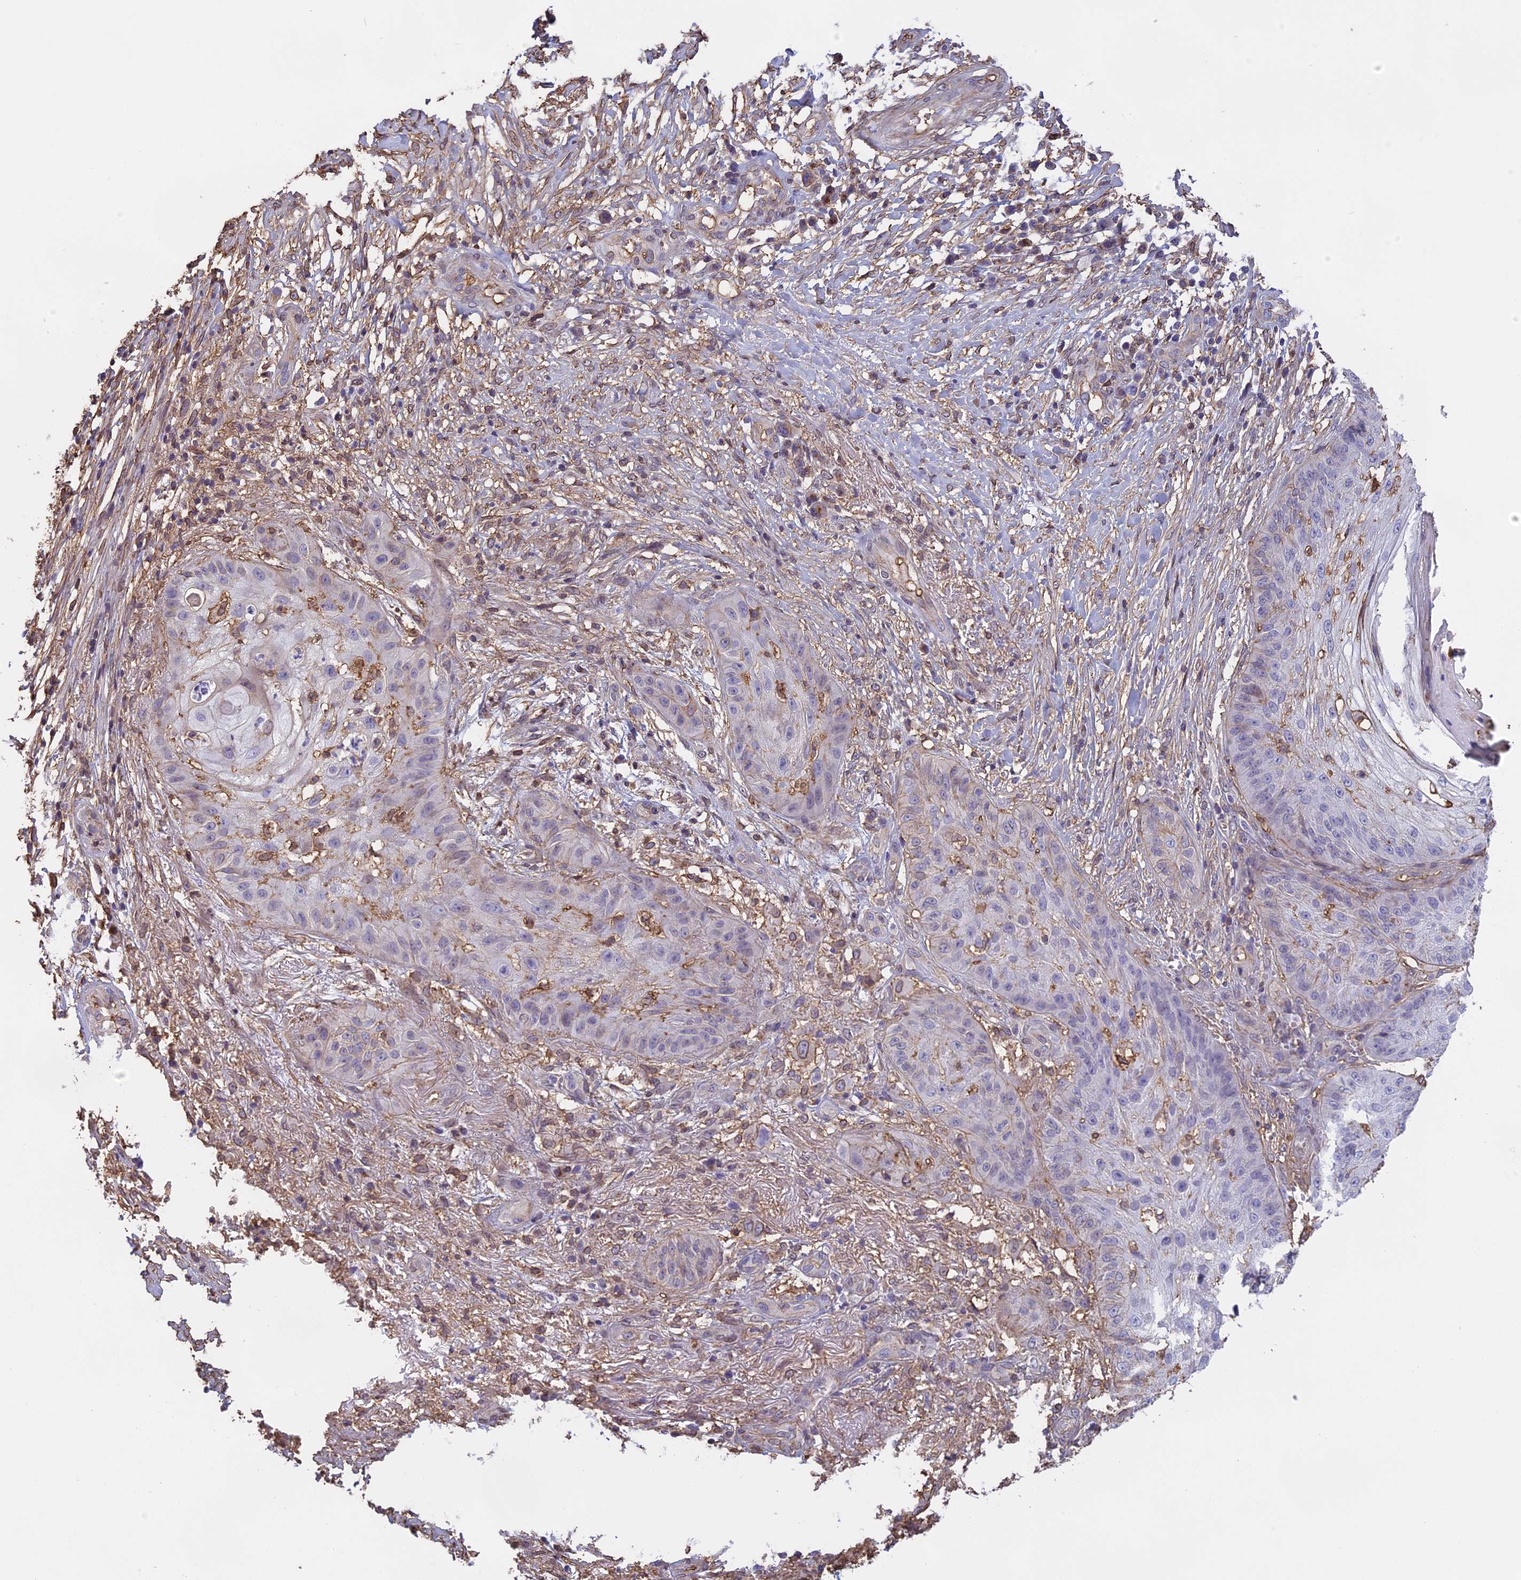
{"staining": {"intensity": "negative", "quantity": "none", "location": "none"}, "tissue": "skin cancer", "cell_type": "Tumor cells", "image_type": "cancer", "snomed": [{"axis": "morphology", "description": "Squamous cell carcinoma, NOS"}, {"axis": "topography", "description": "Skin"}], "caption": "Immunohistochemistry (IHC) micrograph of neoplastic tissue: human skin cancer stained with DAB (3,3'-diaminobenzidine) reveals no significant protein expression in tumor cells.", "gene": "TMEM255B", "patient": {"sex": "male", "age": 70}}